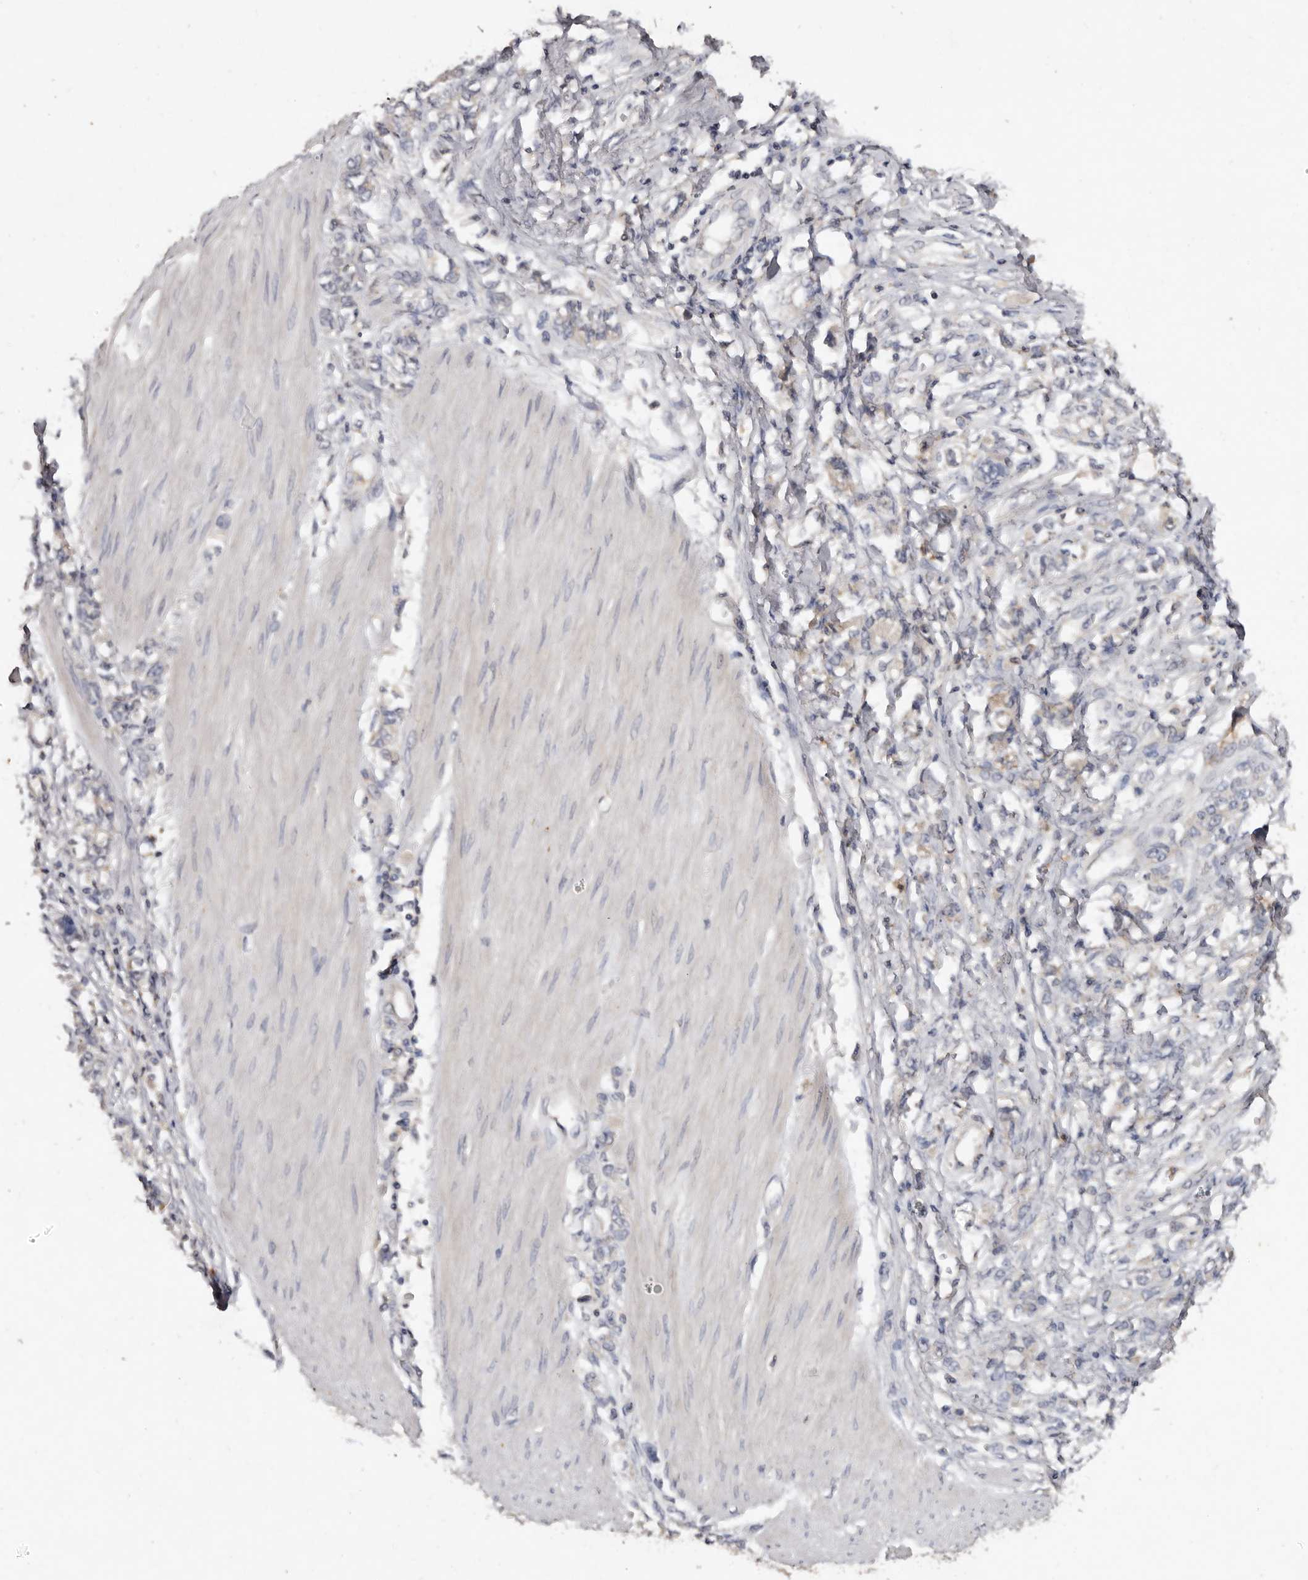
{"staining": {"intensity": "negative", "quantity": "none", "location": "none"}, "tissue": "stomach cancer", "cell_type": "Tumor cells", "image_type": "cancer", "snomed": [{"axis": "morphology", "description": "Adenocarcinoma, NOS"}, {"axis": "topography", "description": "Stomach"}], "caption": "Immunohistochemistry (IHC) micrograph of neoplastic tissue: human adenocarcinoma (stomach) stained with DAB shows no significant protein staining in tumor cells.", "gene": "EDEM1", "patient": {"sex": "female", "age": 76}}